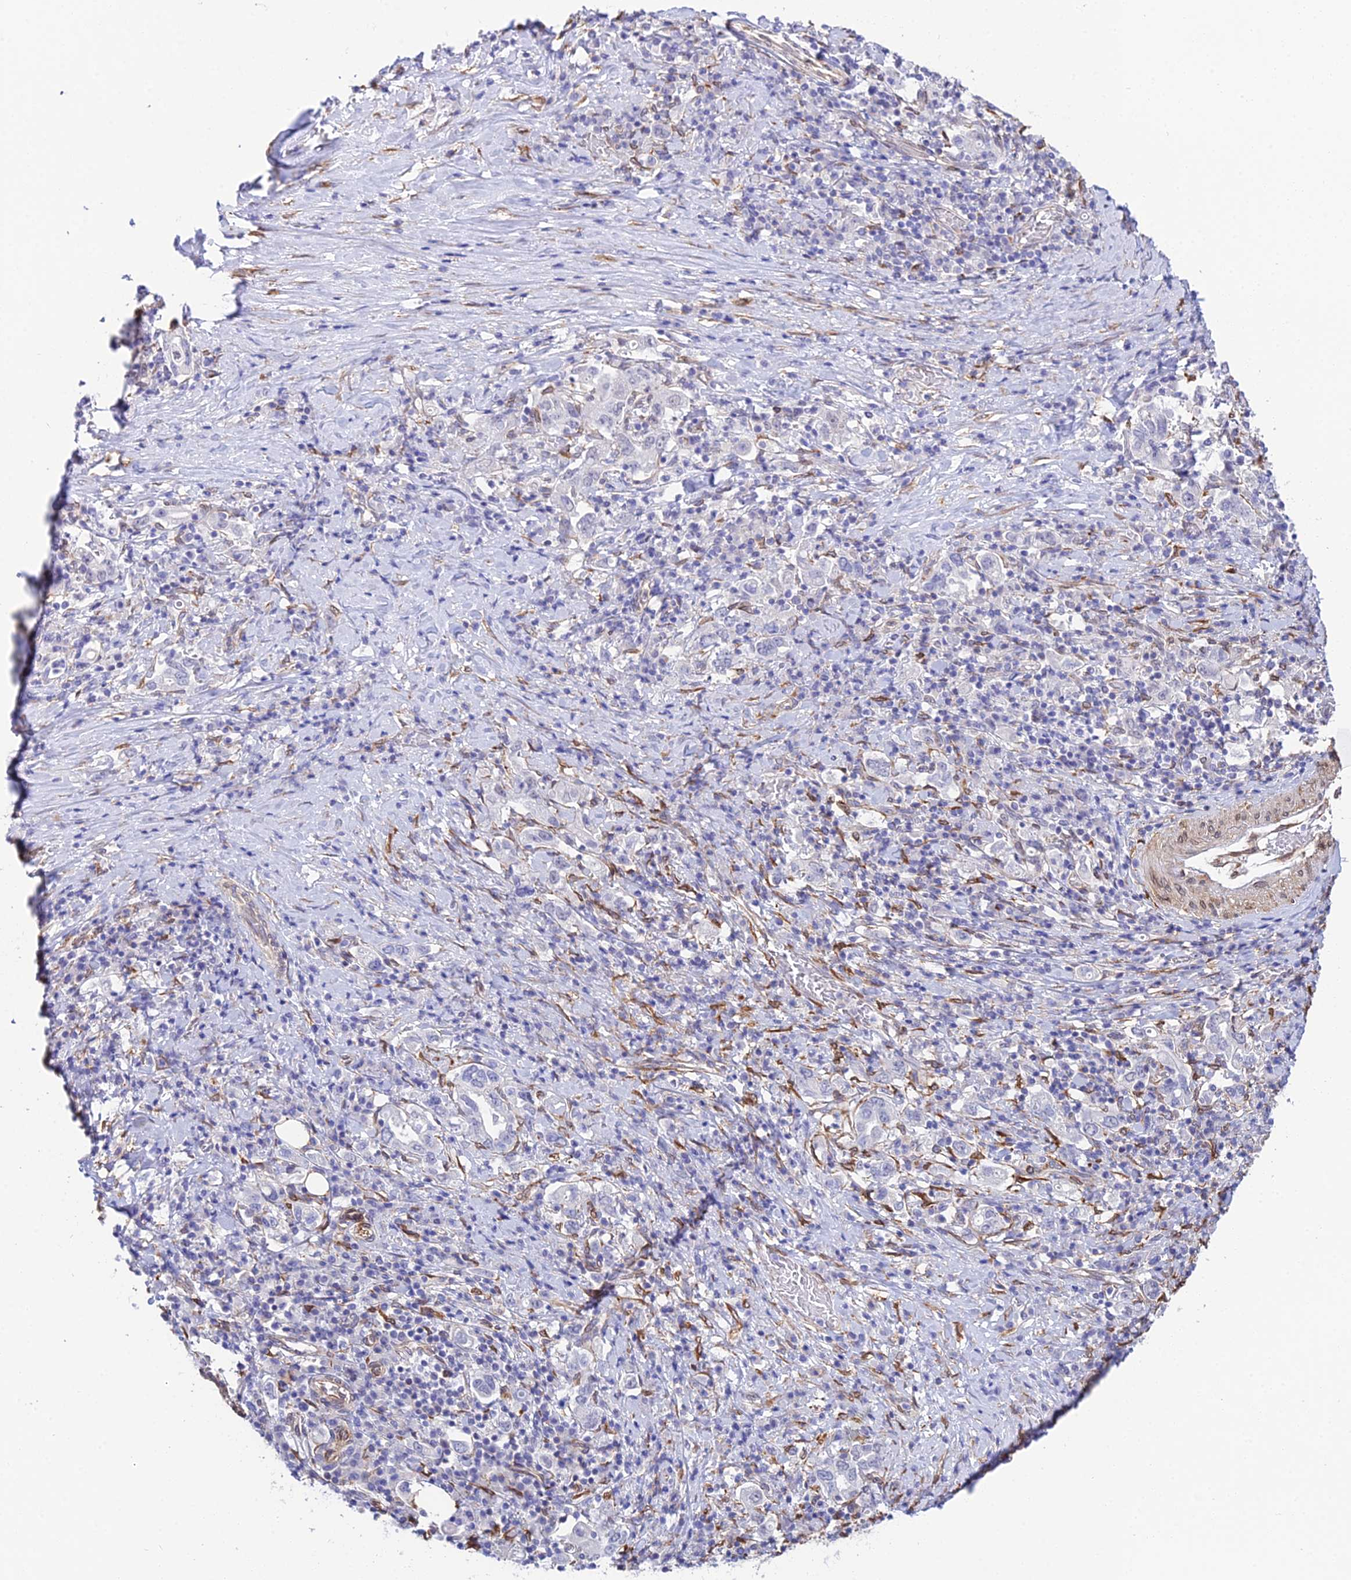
{"staining": {"intensity": "negative", "quantity": "none", "location": "none"}, "tissue": "stomach cancer", "cell_type": "Tumor cells", "image_type": "cancer", "snomed": [{"axis": "morphology", "description": "Adenocarcinoma, NOS"}, {"axis": "topography", "description": "Stomach, upper"}, {"axis": "topography", "description": "Stomach"}], "caption": "This is an immunohistochemistry image of human stomach cancer. There is no expression in tumor cells.", "gene": "MXRA7", "patient": {"sex": "male", "age": 62}}